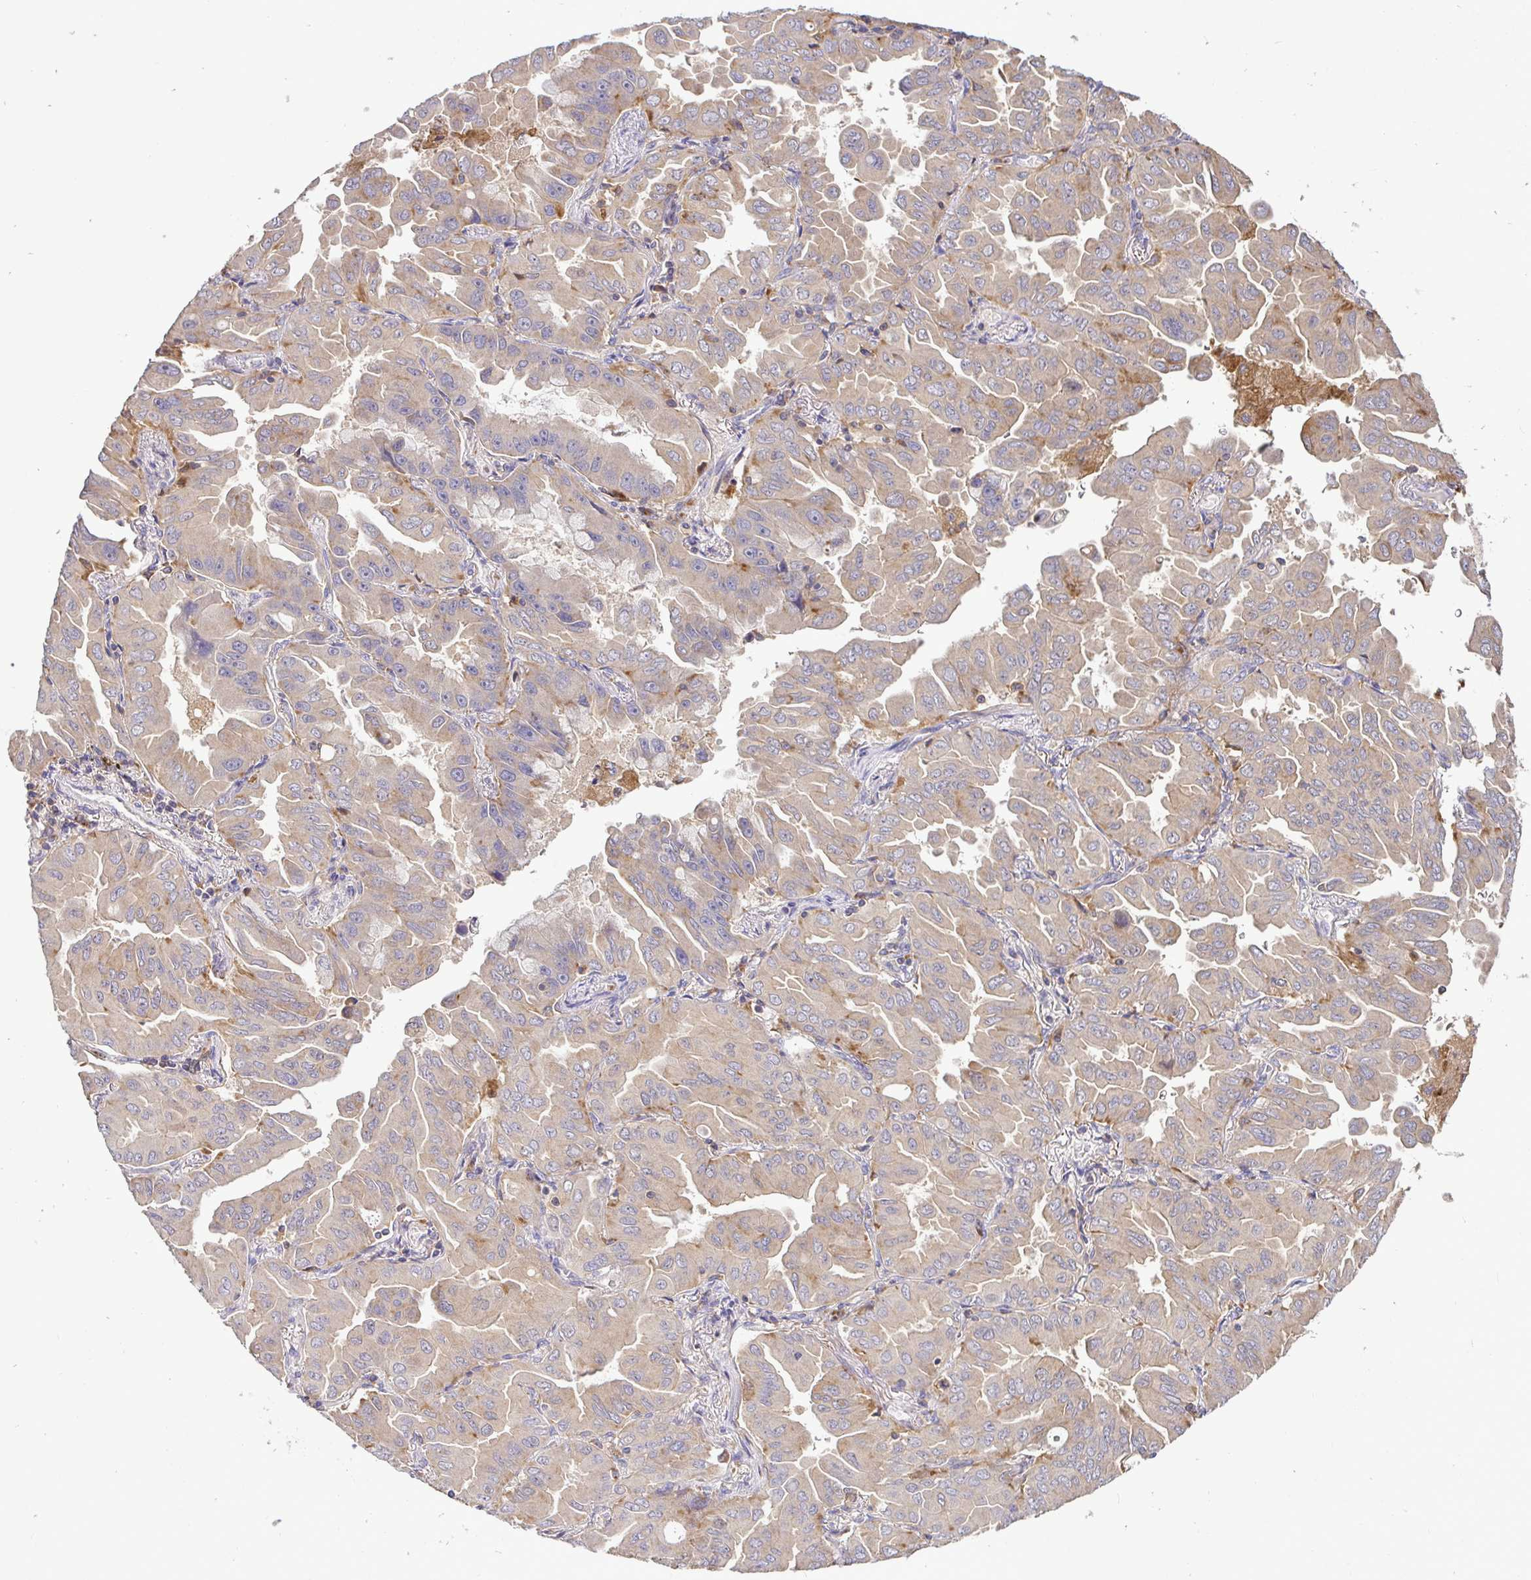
{"staining": {"intensity": "weak", "quantity": "25%-75%", "location": "cytoplasmic/membranous"}, "tissue": "lung cancer", "cell_type": "Tumor cells", "image_type": "cancer", "snomed": [{"axis": "morphology", "description": "Adenocarcinoma, NOS"}, {"axis": "topography", "description": "Lung"}], "caption": "Brown immunohistochemical staining in human lung cancer (adenocarcinoma) reveals weak cytoplasmic/membranous positivity in about 25%-75% of tumor cells. (IHC, brightfield microscopy, high magnification).", "gene": "ATP6V1F", "patient": {"sex": "male", "age": 64}}